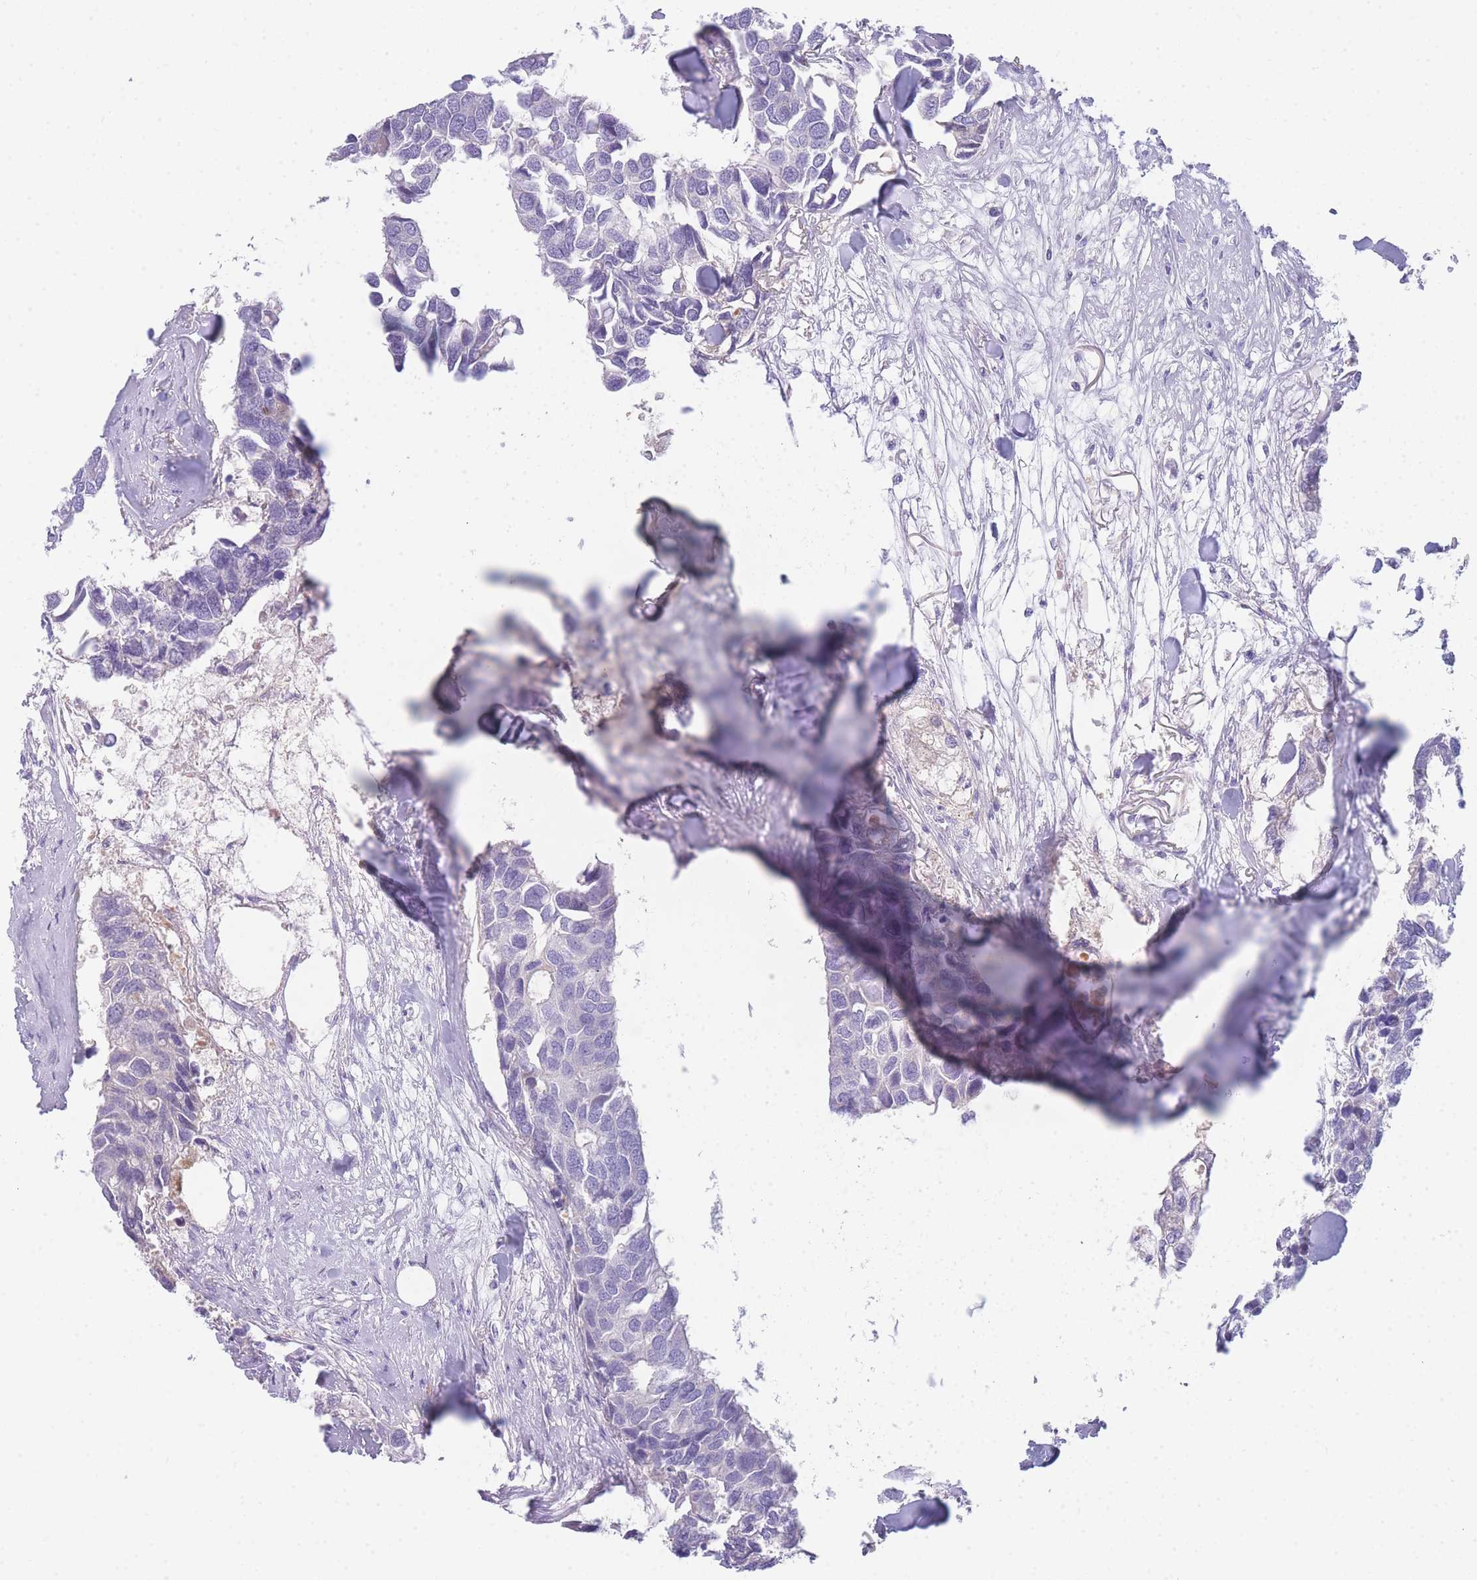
{"staining": {"intensity": "negative", "quantity": "none", "location": "none"}, "tissue": "breast cancer", "cell_type": "Tumor cells", "image_type": "cancer", "snomed": [{"axis": "morphology", "description": "Duct carcinoma"}, {"axis": "topography", "description": "Breast"}], "caption": "Immunohistochemistry histopathology image of neoplastic tissue: human breast cancer (intraductal carcinoma) stained with DAB (3,3'-diaminobenzidine) exhibits no significant protein expression in tumor cells.", "gene": "NKX1-2", "patient": {"sex": "female", "age": 83}}